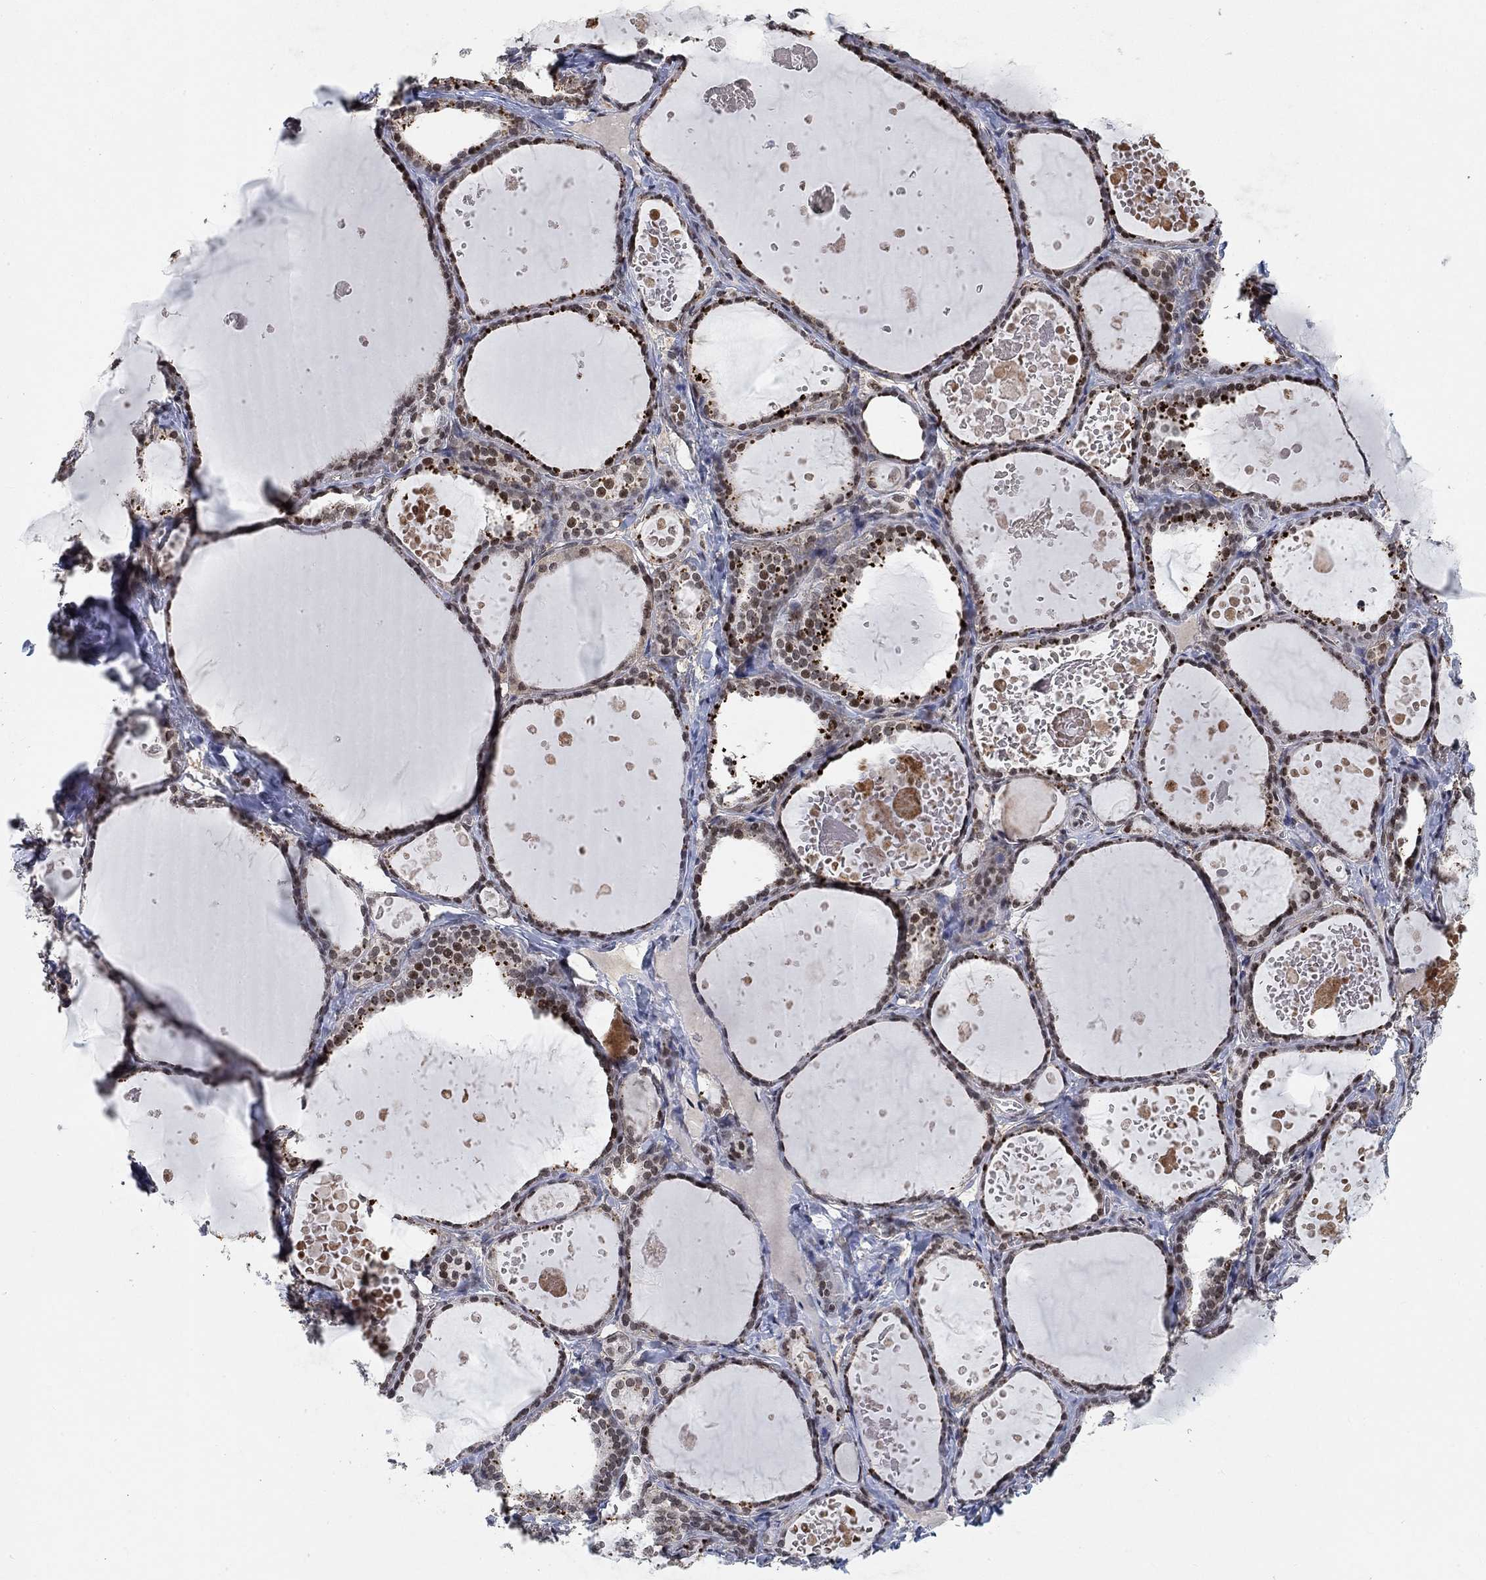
{"staining": {"intensity": "moderate", "quantity": "25%-75%", "location": "nuclear"}, "tissue": "thyroid gland", "cell_type": "Glandular cells", "image_type": "normal", "snomed": [{"axis": "morphology", "description": "Normal tissue, NOS"}, {"axis": "topography", "description": "Thyroid gland"}], "caption": "Thyroid gland stained with immunohistochemistry (IHC) displays moderate nuclear expression in approximately 25%-75% of glandular cells.", "gene": "THAP8", "patient": {"sex": "female", "age": 56}}